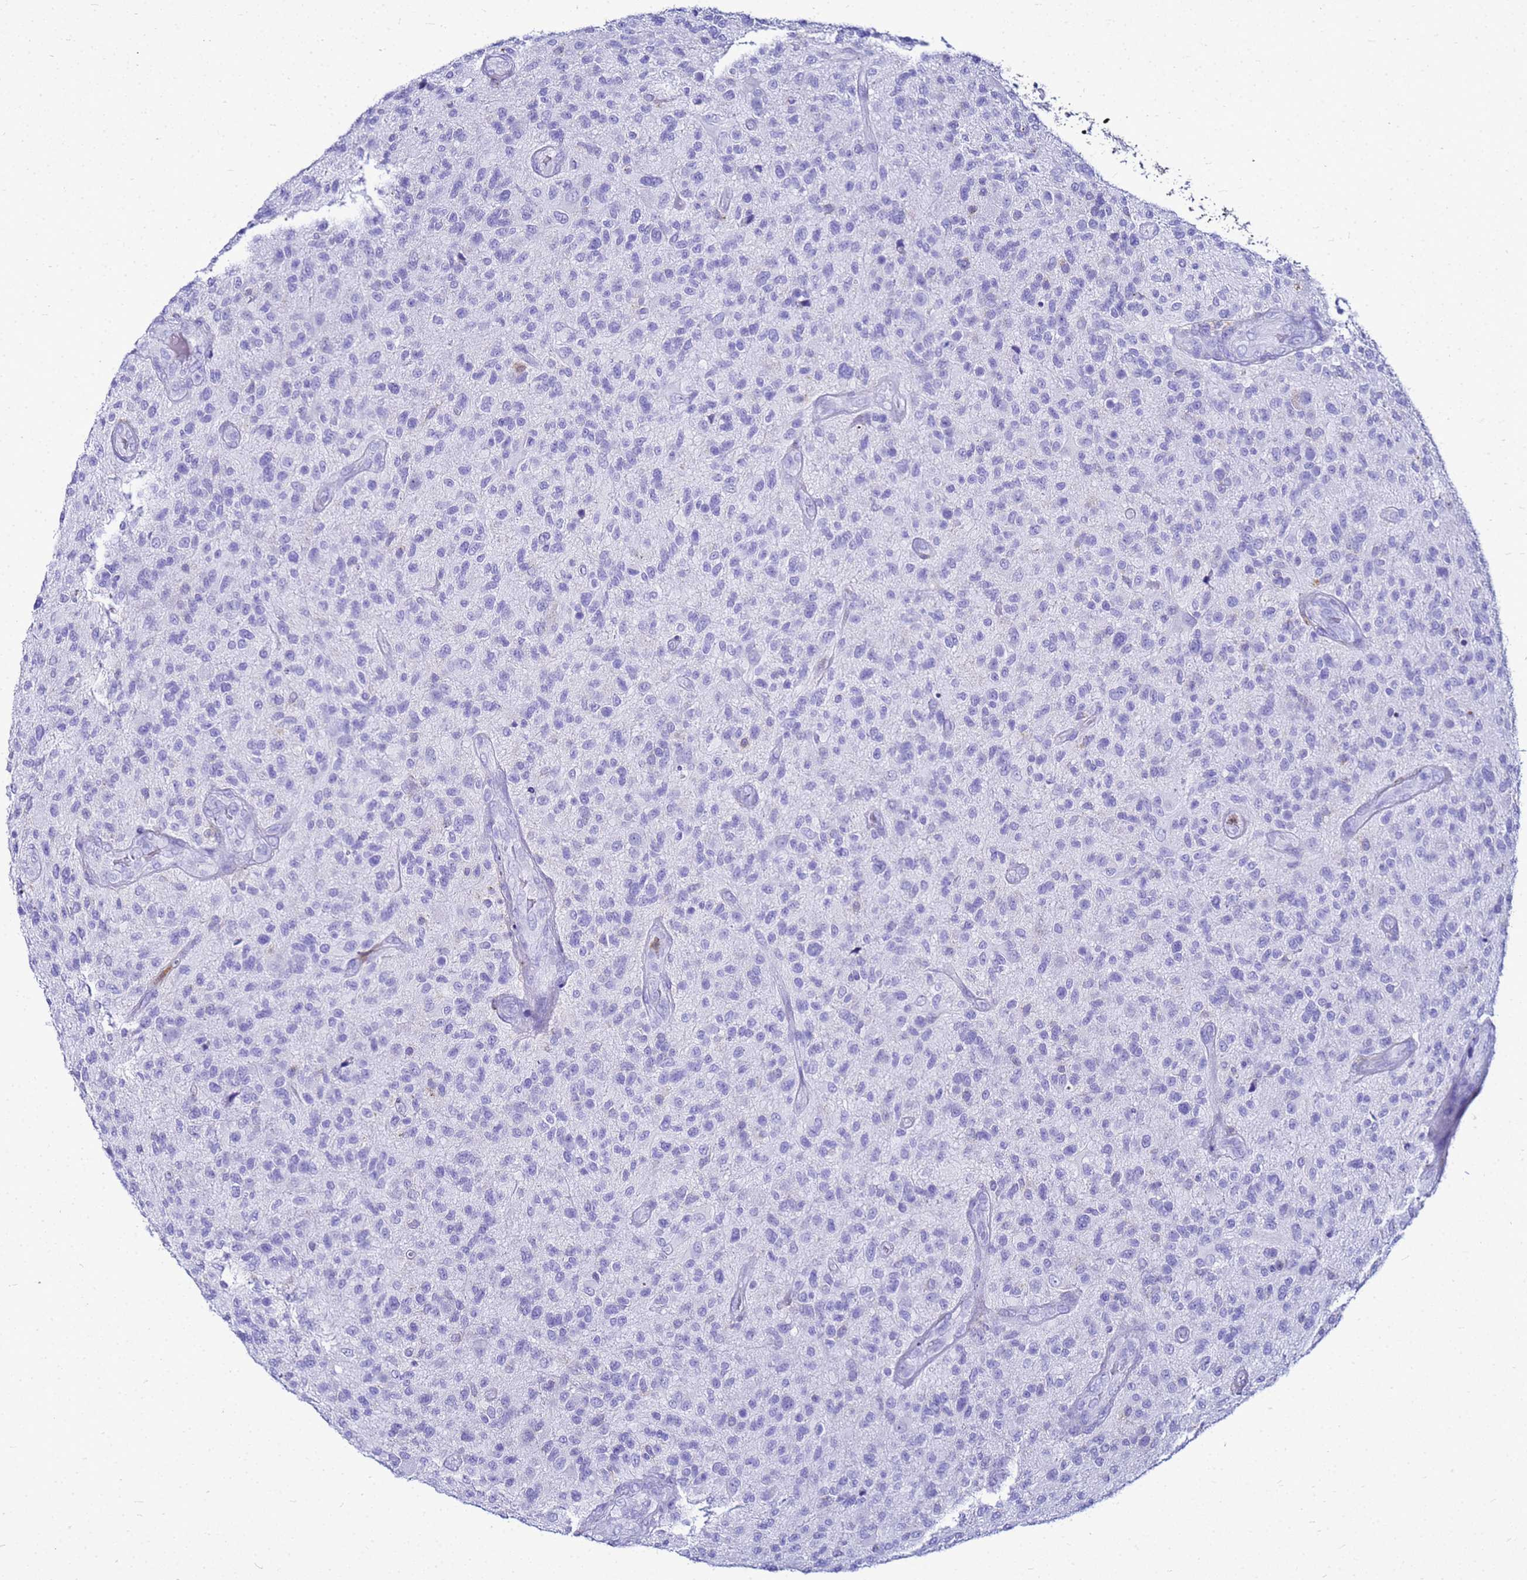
{"staining": {"intensity": "negative", "quantity": "none", "location": "none"}, "tissue": "glioma", "cell_type": "Tumor cells", "image_type": "cancer", "snomed": [{"axis": "morphology", "description": "Glioma, malignant, High grade"}, {"axis": "topography", "description": "Brain"}], "caption": "The photomicrograph shows no staining of tumor cells in glioma.", "gene": "CSTA", "patient": {"sex": "male", "age": 47}}